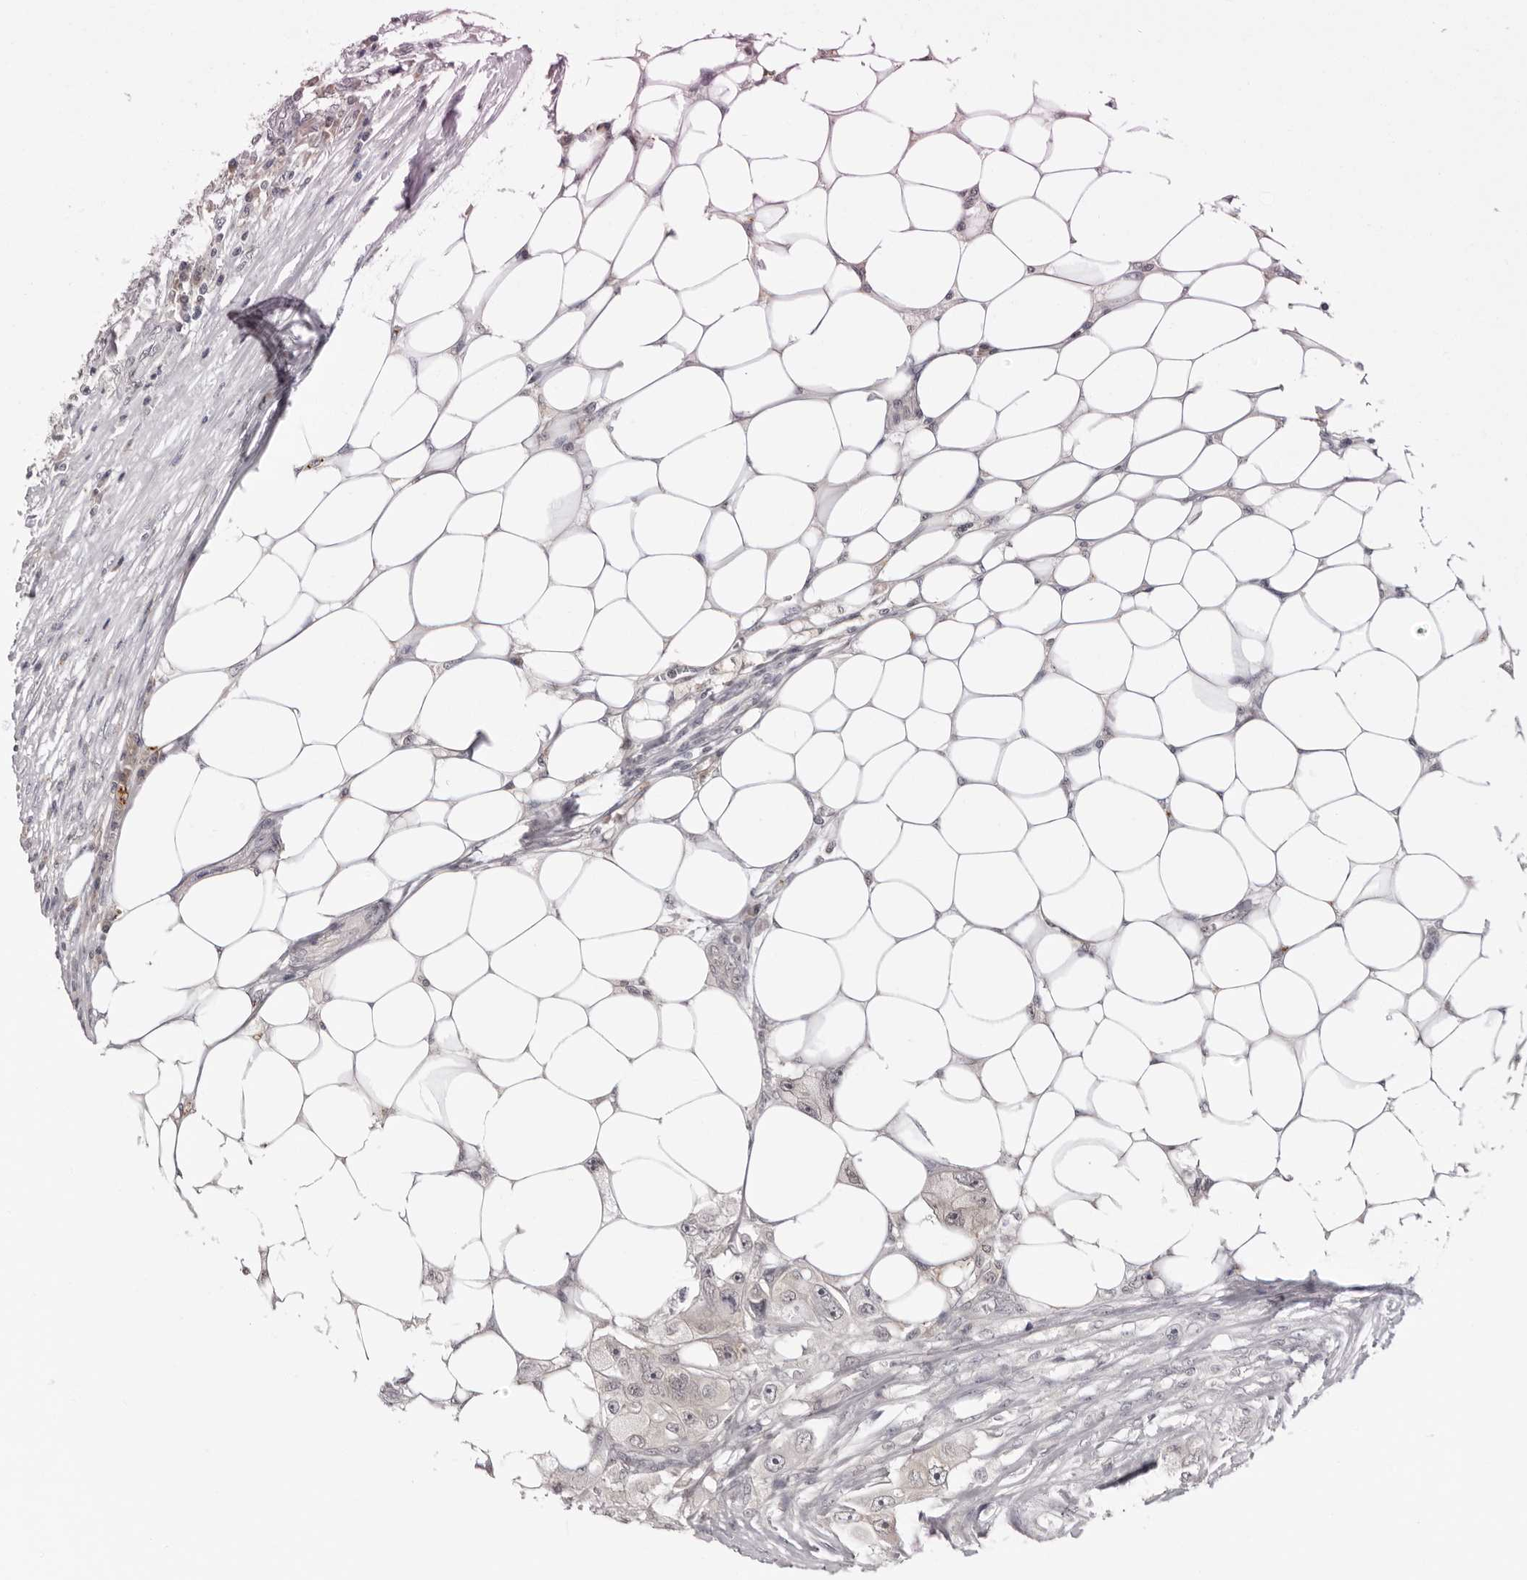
{"staining": {"intensity": "negative", "quantity": "none", "location": "none"}, "tissue": "colorectal cancer", "cell_type": "Tumor cells", "image_type": "cancer", "snomed": [{"axis": "morphology", "description": "Adenocarcinoma, NOS"}, {"axis": "topography", "description": "Colon"}], "caption": "Tumor cells are negative for protein expression in human colorectal cancer.", "gene": "PRUNE1", "patient": {"sex": "female", "age": 46}}